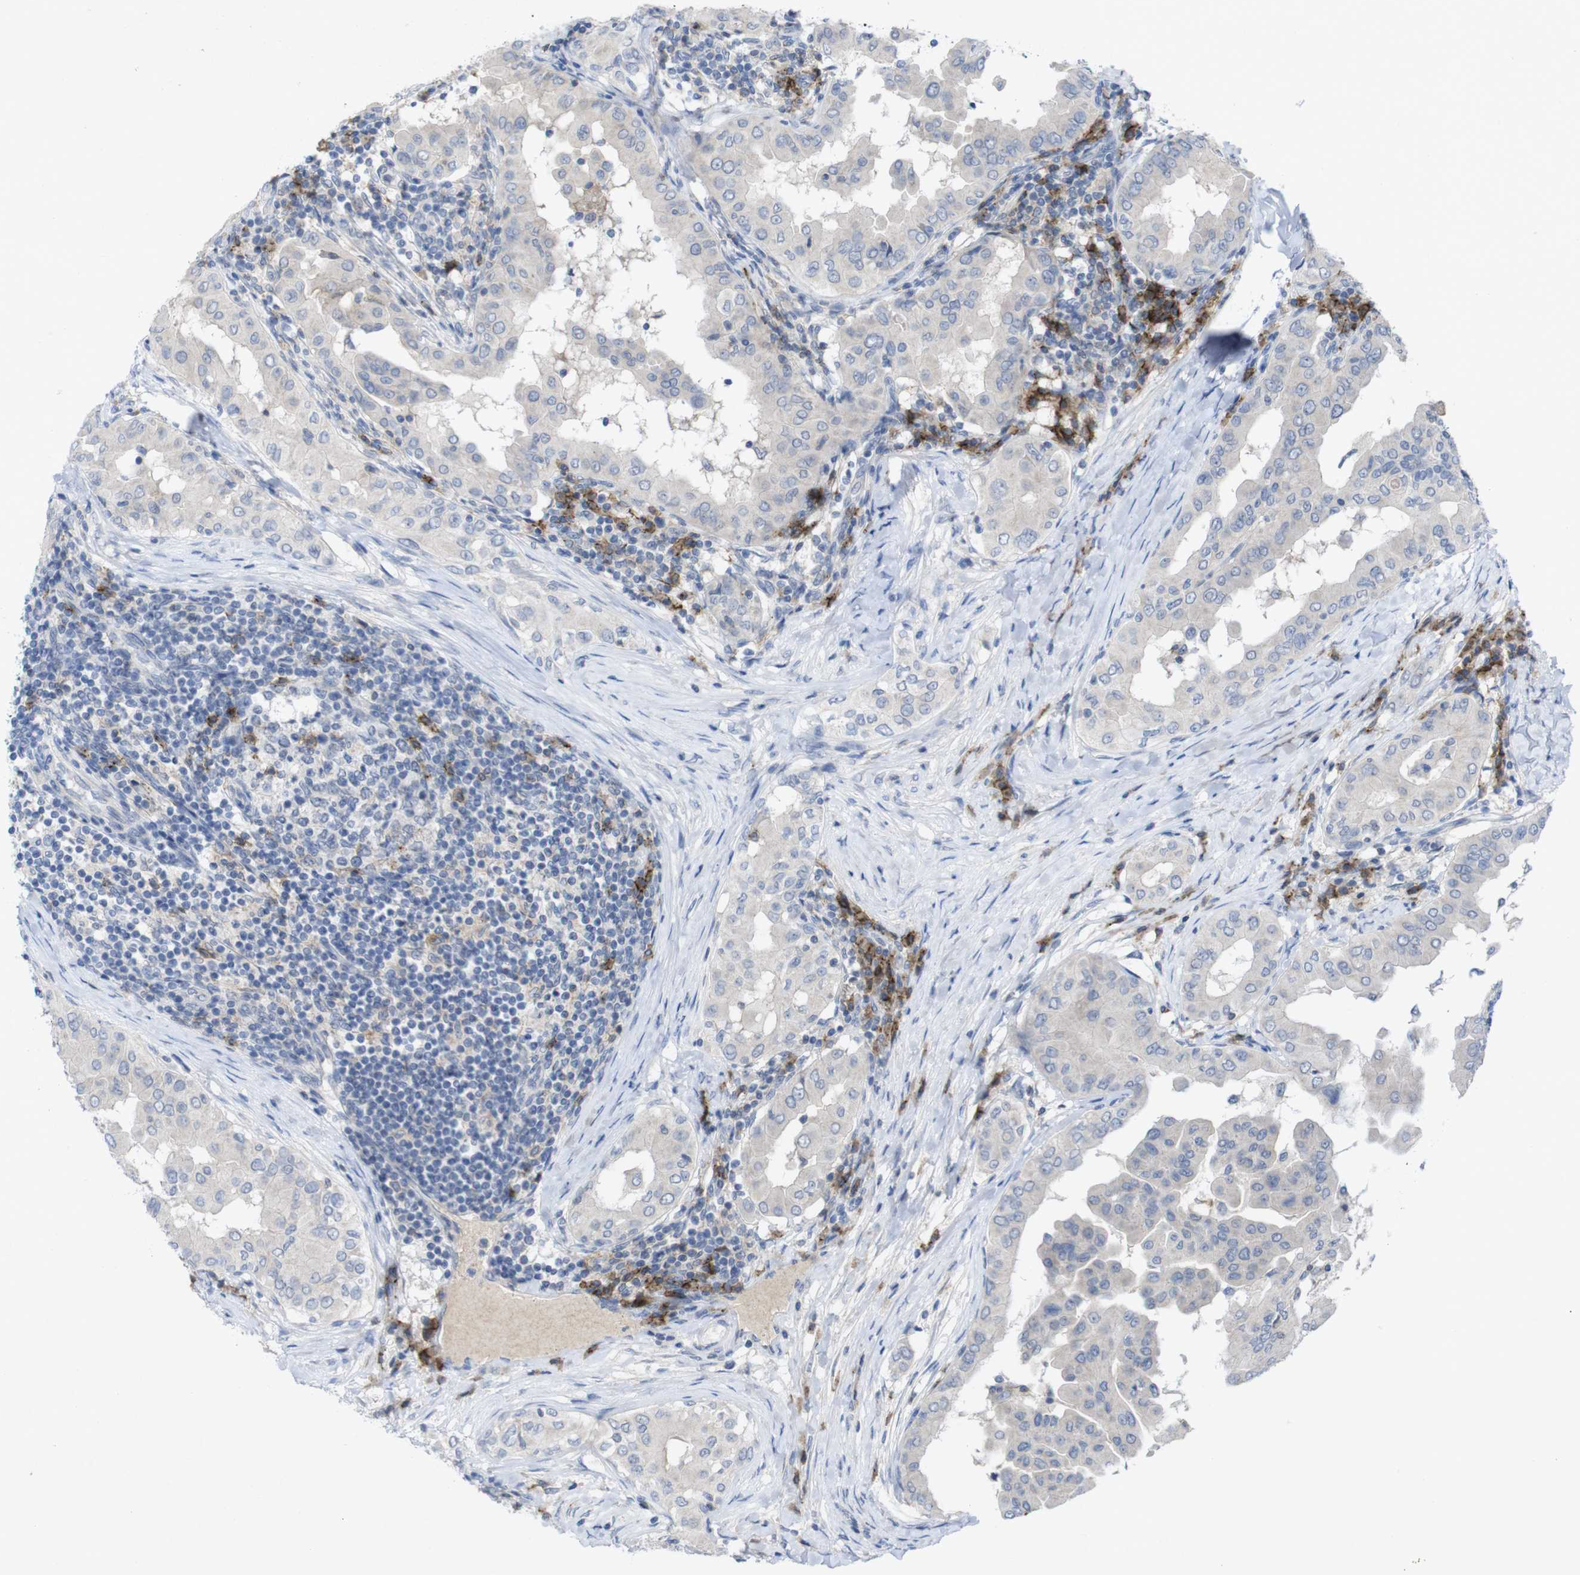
{"staining": {"intensity": "negative", "quantity": "none", "location": "none"}, "tissue": "thyroid cancer", "cell_type": "Tumor cells", "image_type": "cancer", "snomed": [{"axis": "morphology", "description": "Papillary adenocarcinoma, NOS"}, {"axis": "topography", "description": "Thyroid gland"}], "caption": "Protein analysis of thyroid cancer (papillary adenocarcinoma) shows no significant positivity in tumor cells. (DAB (3,3'-diaminobenzidine) immunohistochemistry (IHC) with hematoxylin counter stain).", "gene": "SLAMF7", "patient": {"sex": "male", "age": 33}}